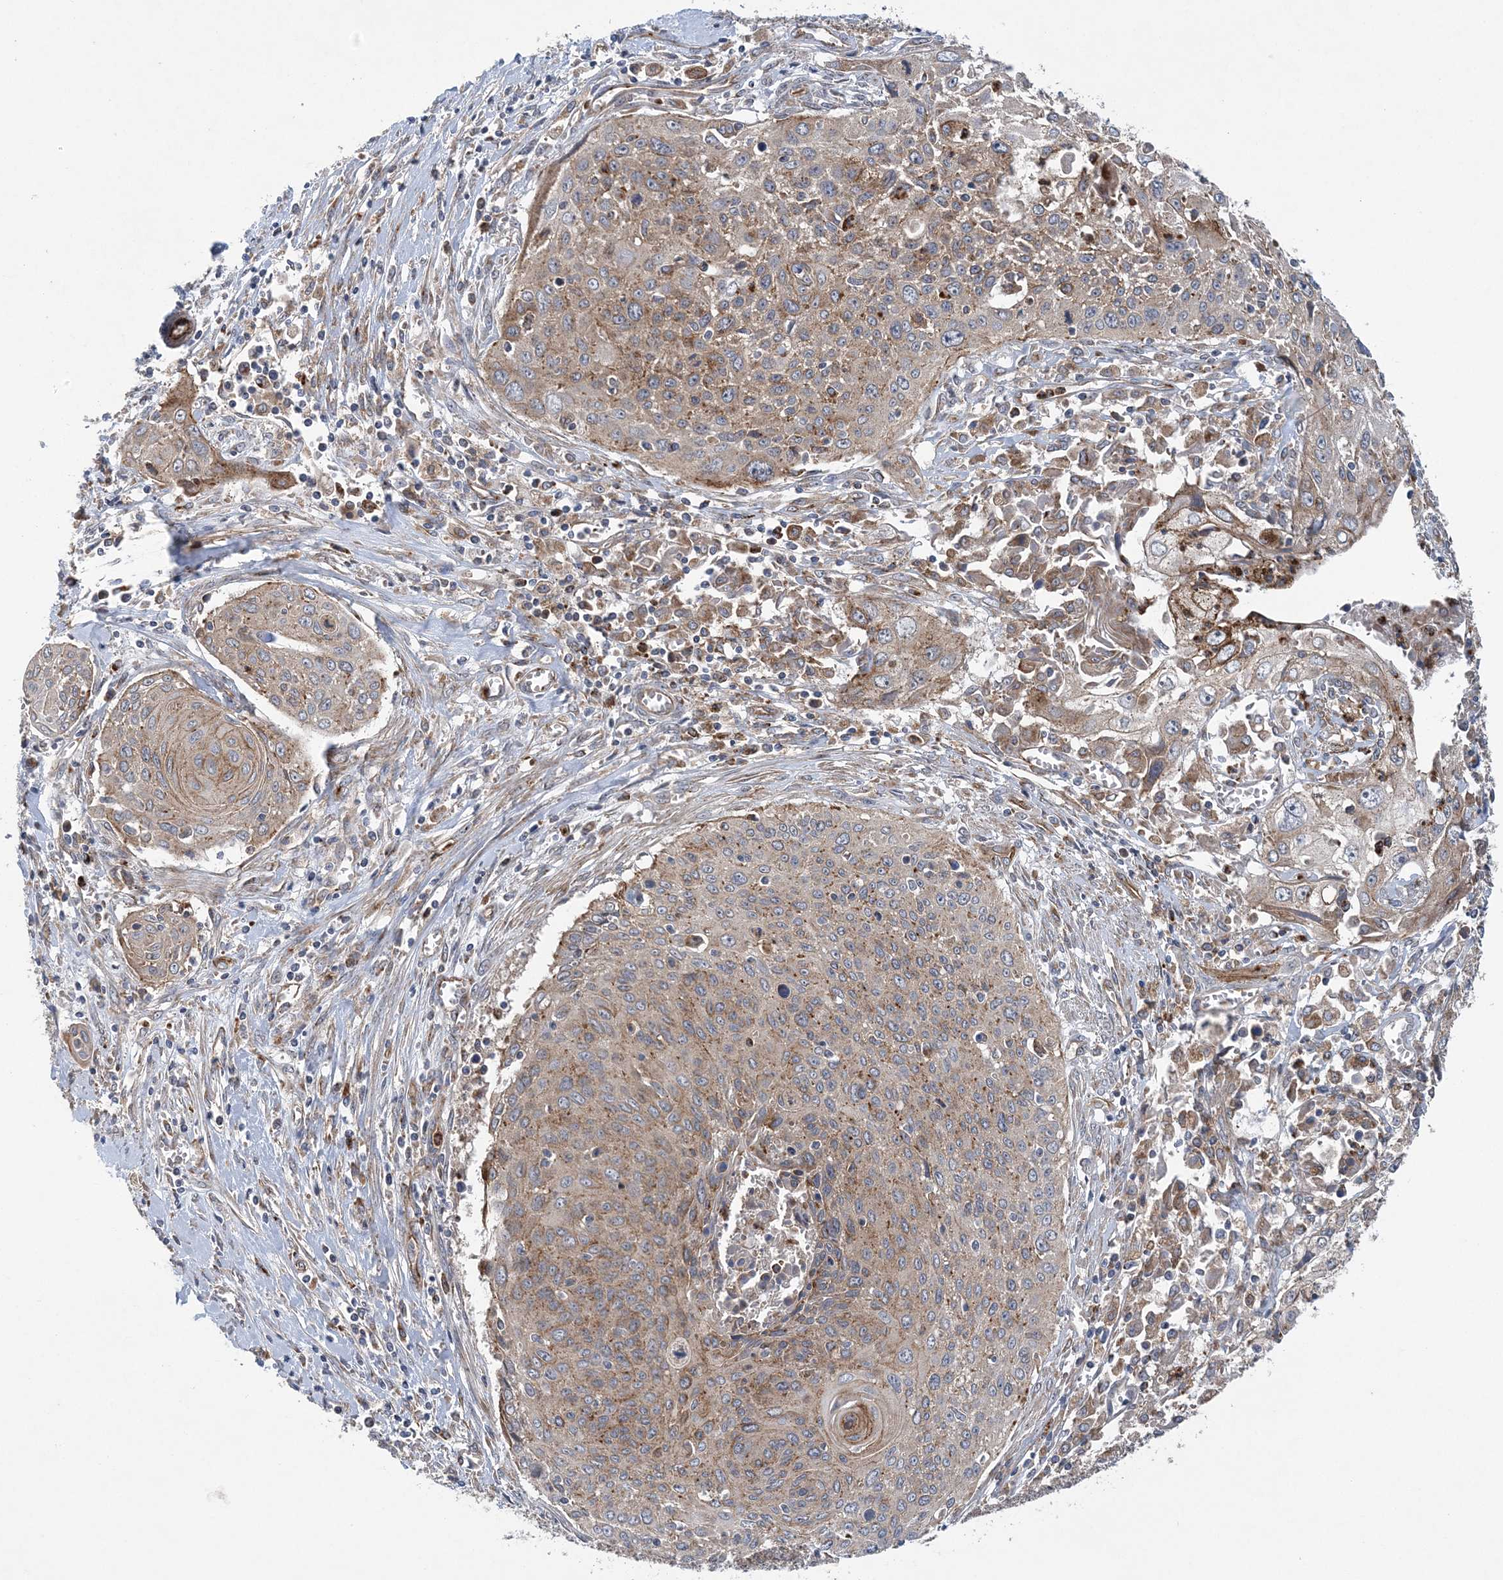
{"staining": {"intensity": "weak", "quantity": ">75%", "location": "cytoplasmic/membranous"}, "tissue": "cervical cancer", "cell_type": "Tumor cells", "image_type": "cancer", "snomed": [{"axis": "morphology", "description": "Squamous cell carcinoma, NOS"}, {"axis": "topography", "description": "Cervix"}], "caption": "High-power microscopy captured an immunohistochemistry (IHC) micrograph of cervical cancer, revealing weak cytoplasmic/membranous expression in approximately >75% of tumor cells.", "gene": "PTTG1IP", "patient": {"sex": "female", "age": 55}}